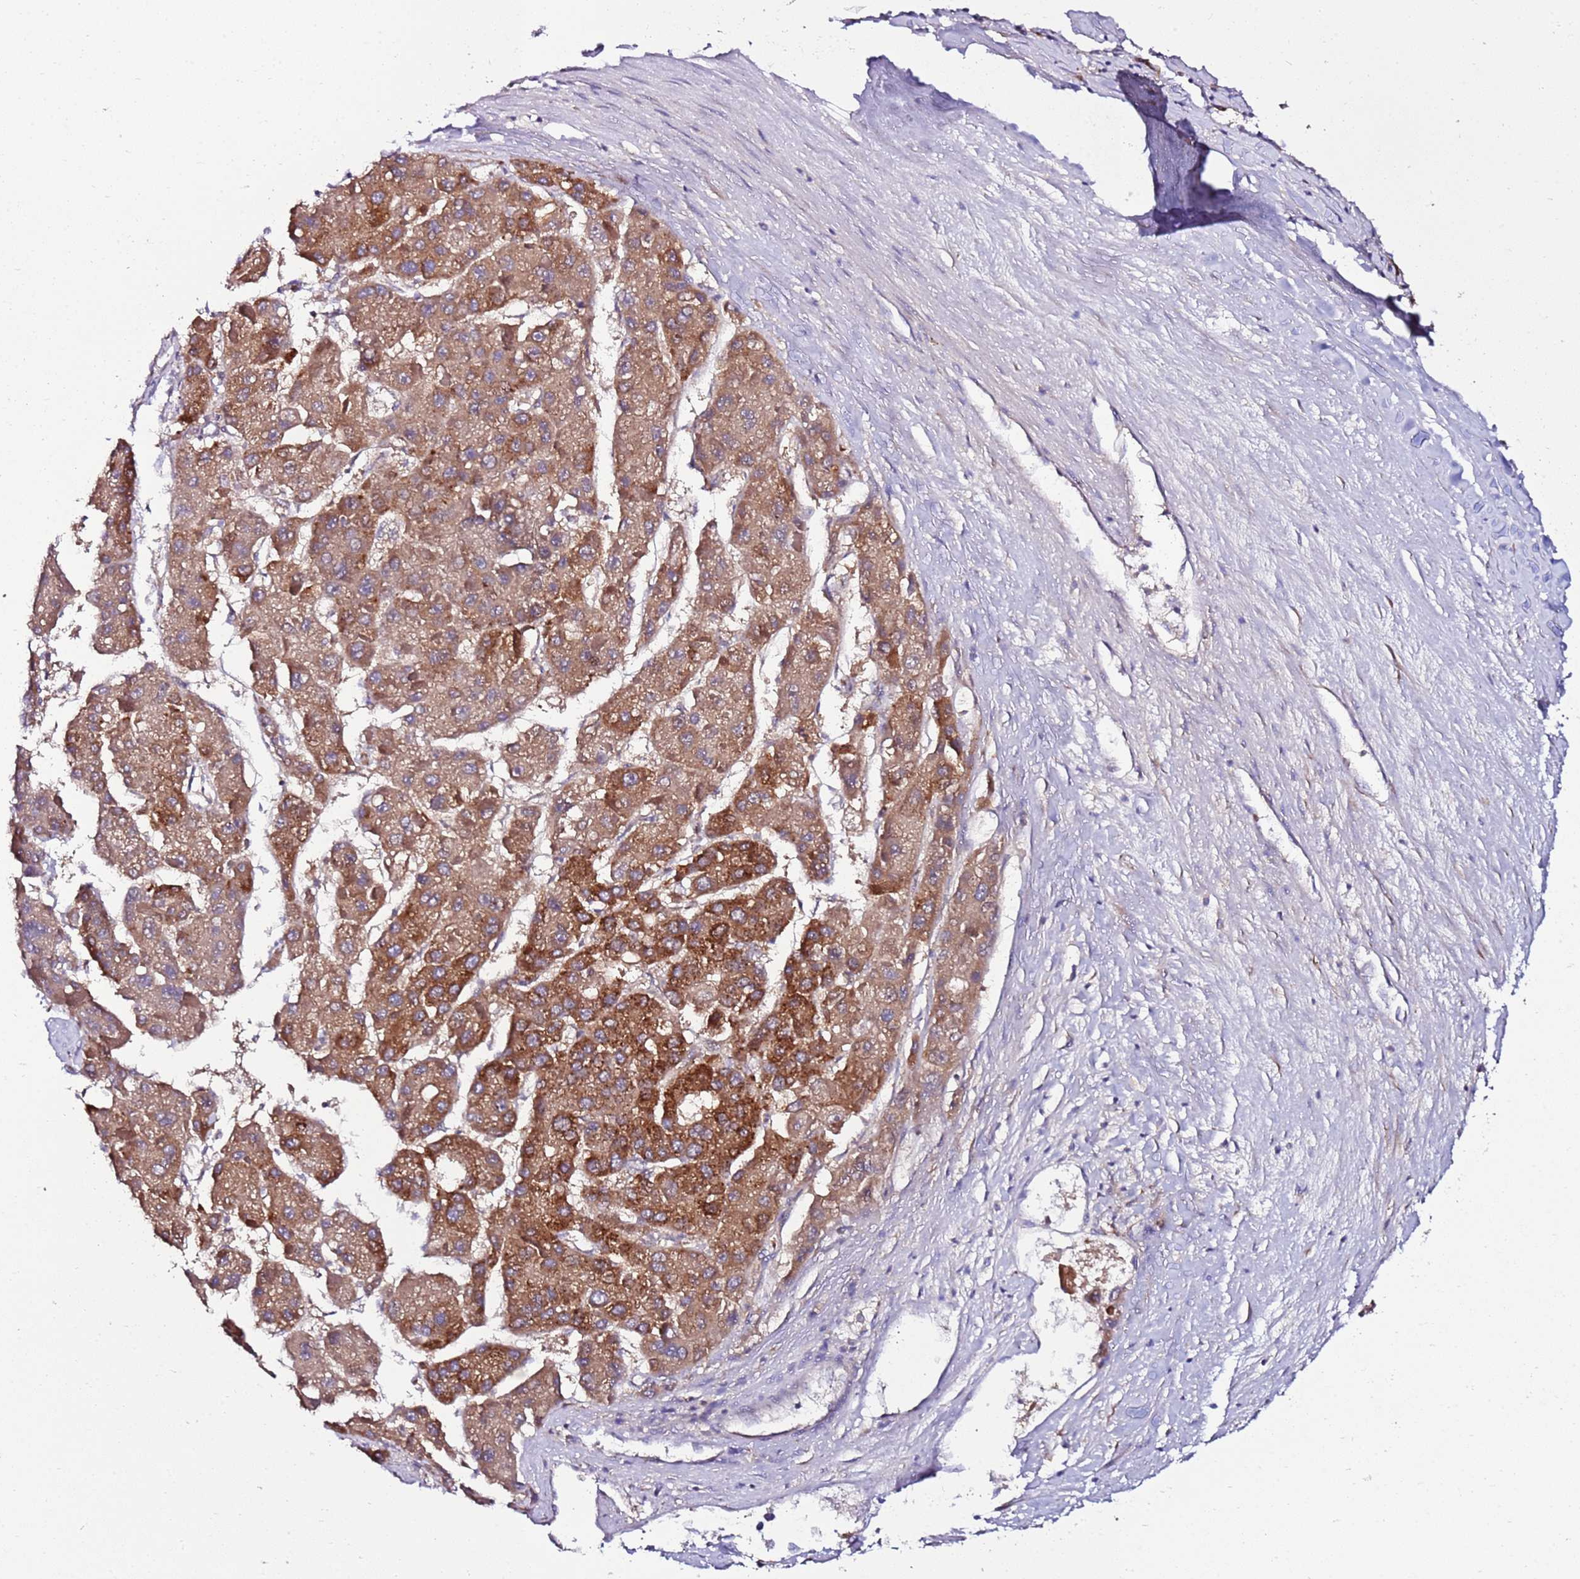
{"staining": {"intensity": "moderate", "quantity": ">75%", "location": "cytoplasmic/membranous"}, "tissue": "liver cancer", "cell_type": "Tumor cells", "image_type": "cancer", "snomed": [{"axis": "morphology", "description": "Carcinoma, Hepatocellular, NOS"}, {"axis": "topography", "description": "Liver"}], "caption": "Immunohistochemistry of human liver cancer displays medium levels of moderate cytoplasmic/membranous expression in about >75% of tumor cells.", "gene": "C19orf12", "patient": {"sex": "female", "age": 73}}